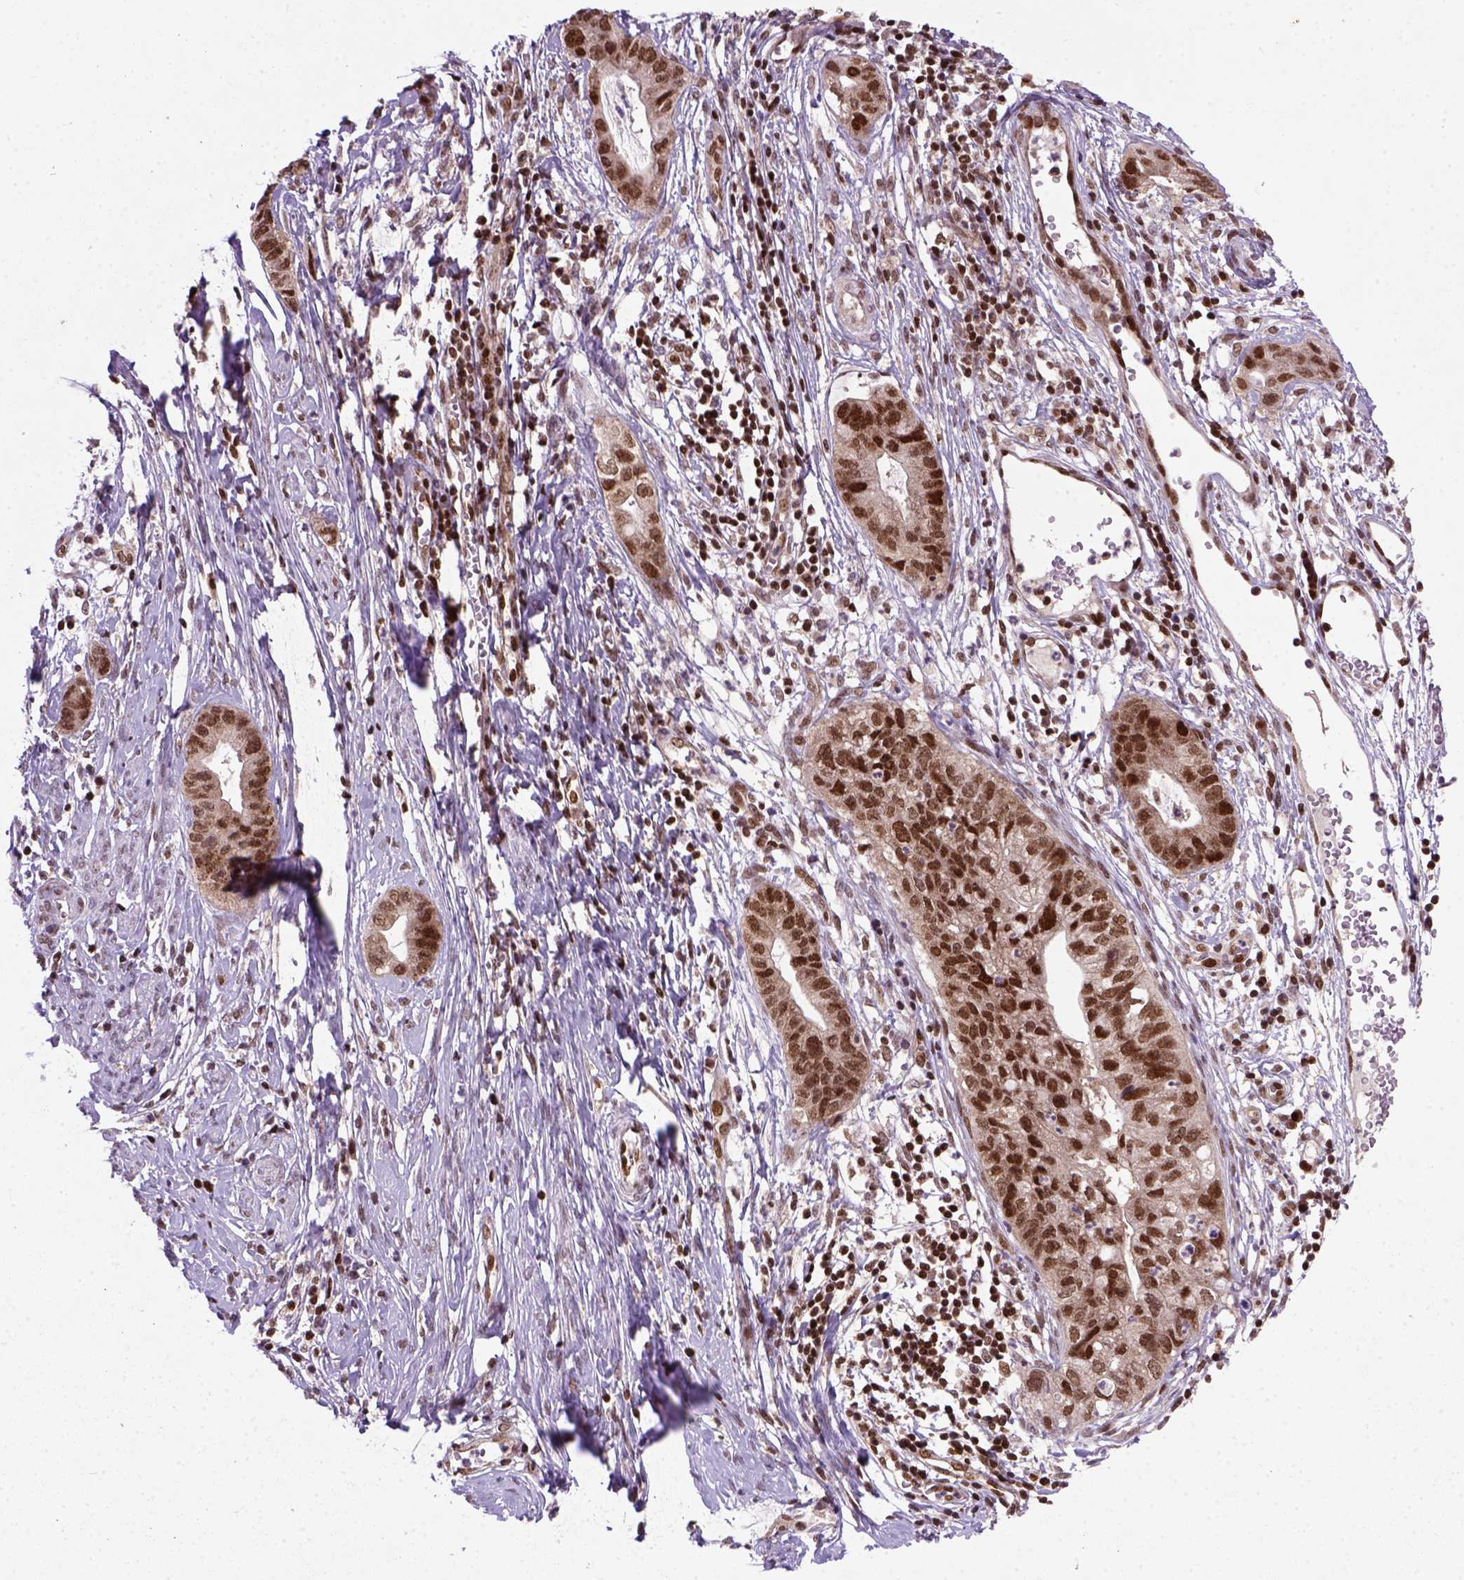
{"staining": {"intensity": "strong", "quantity": ">75%", "location": "nuclear"}, "tissue": "cervical cancer", "cell_type": "Tumor cells", "image_type": "cancer", "snomed": [{"axis": "morphology", "description": "Adenocarcinoma, NOS"}, {"axis": "topography", "description": "Cervix"}], "caption": "Strong nuclear protein staining is identified in approximately >75% of tumor cells in cervical cancer (adenocarcinoma). (Stains: DAB in brown, nuclei in blue, Microscopy: brightfield microscopy at high magnification).", "gene": "MGMT", "patient": {"sex": "female", "age": 44}}